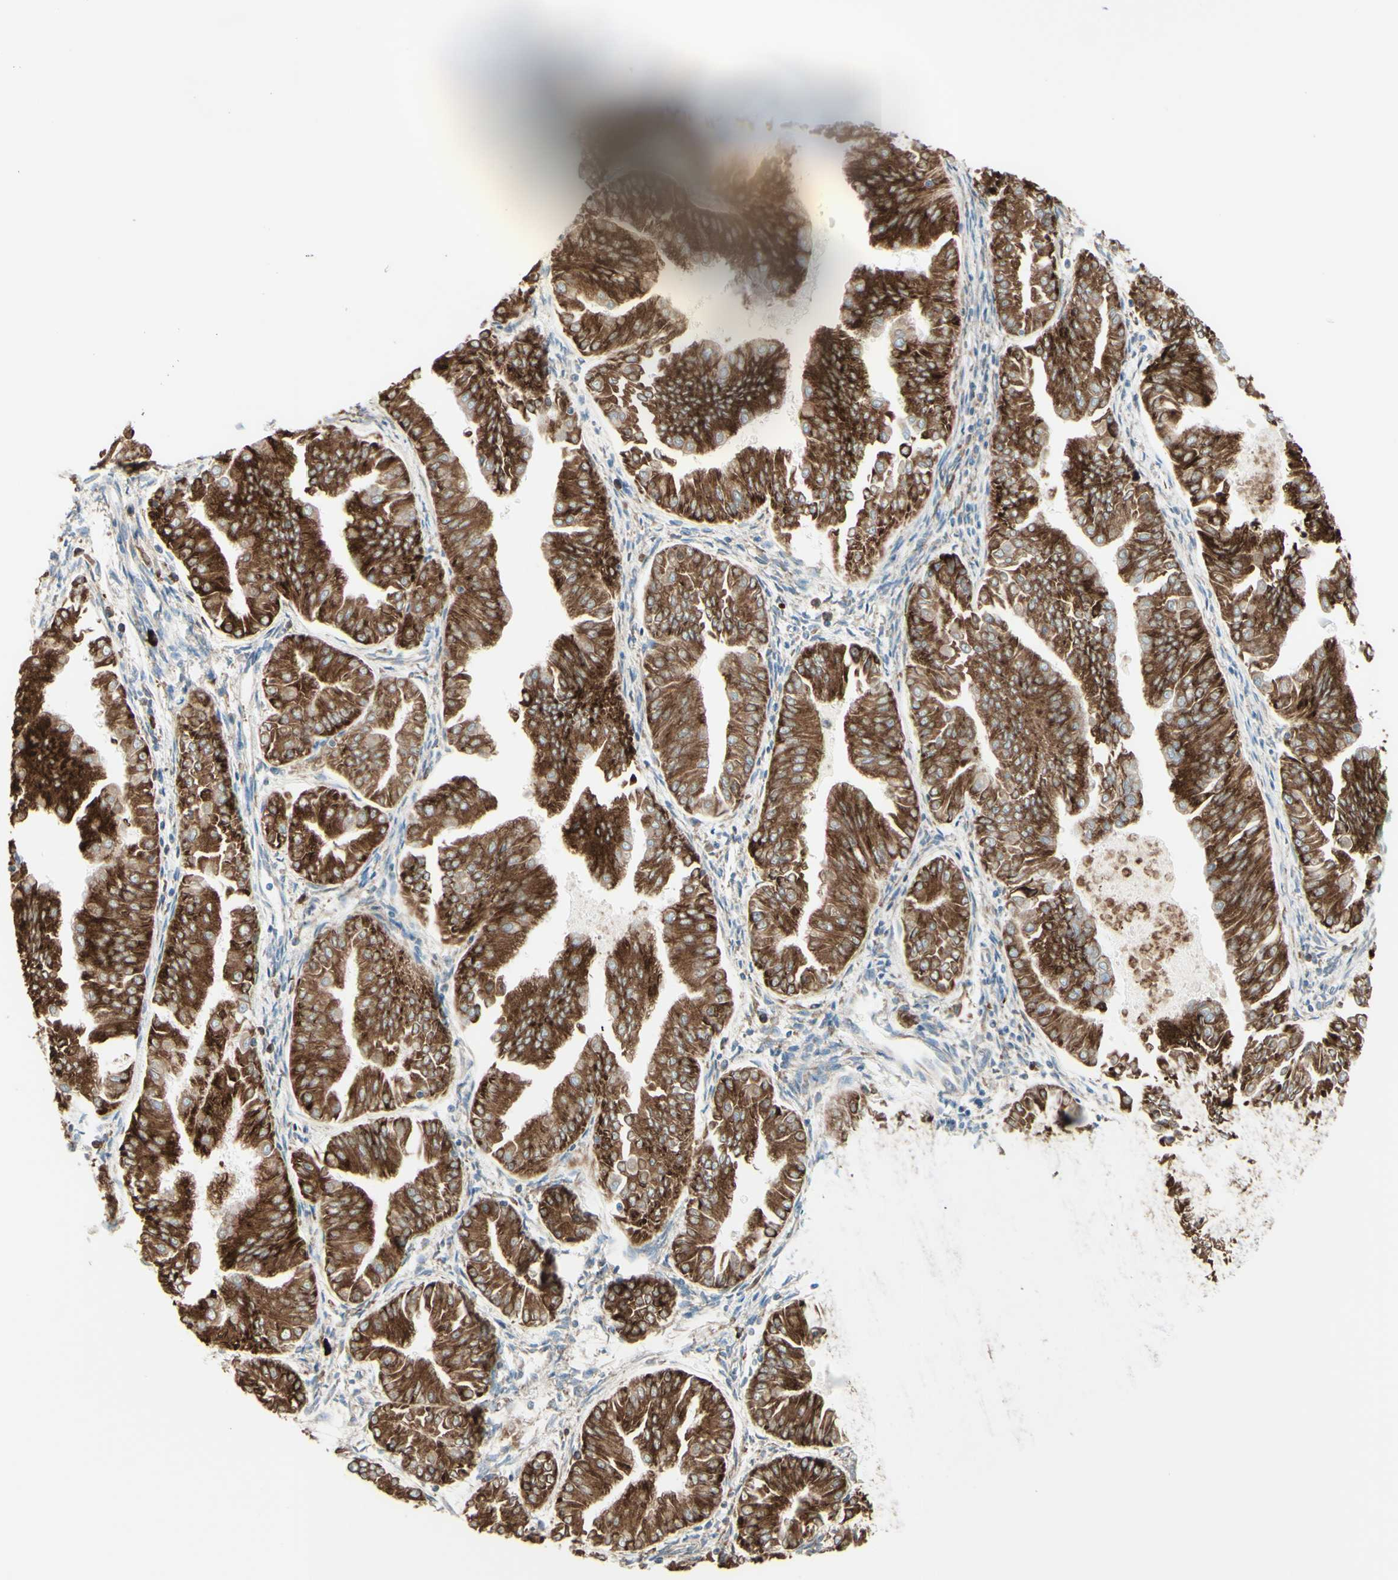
{"staining": {"intensity": "strong", "quantity": ">75%", "location": "cytoplasmic/membranous"}, "tissue": "endometrial cancer", "cell_type": "Tumor cells", "image_type": "cancer", "snomed": [{"axis": "morphology", "description": "Adenocarcinoma, NOS"}, {"axis": "topography", "description": "Endometrium"}], "caption": "An image showing strong cytoplasmic/membranous positivity in approximately >75% of tumor cells in endometrial cancer, as visualized by brown immunohistochemical staining.", "gene": "DNAJB11", "patient": {"sex": "female", "age": 53}}